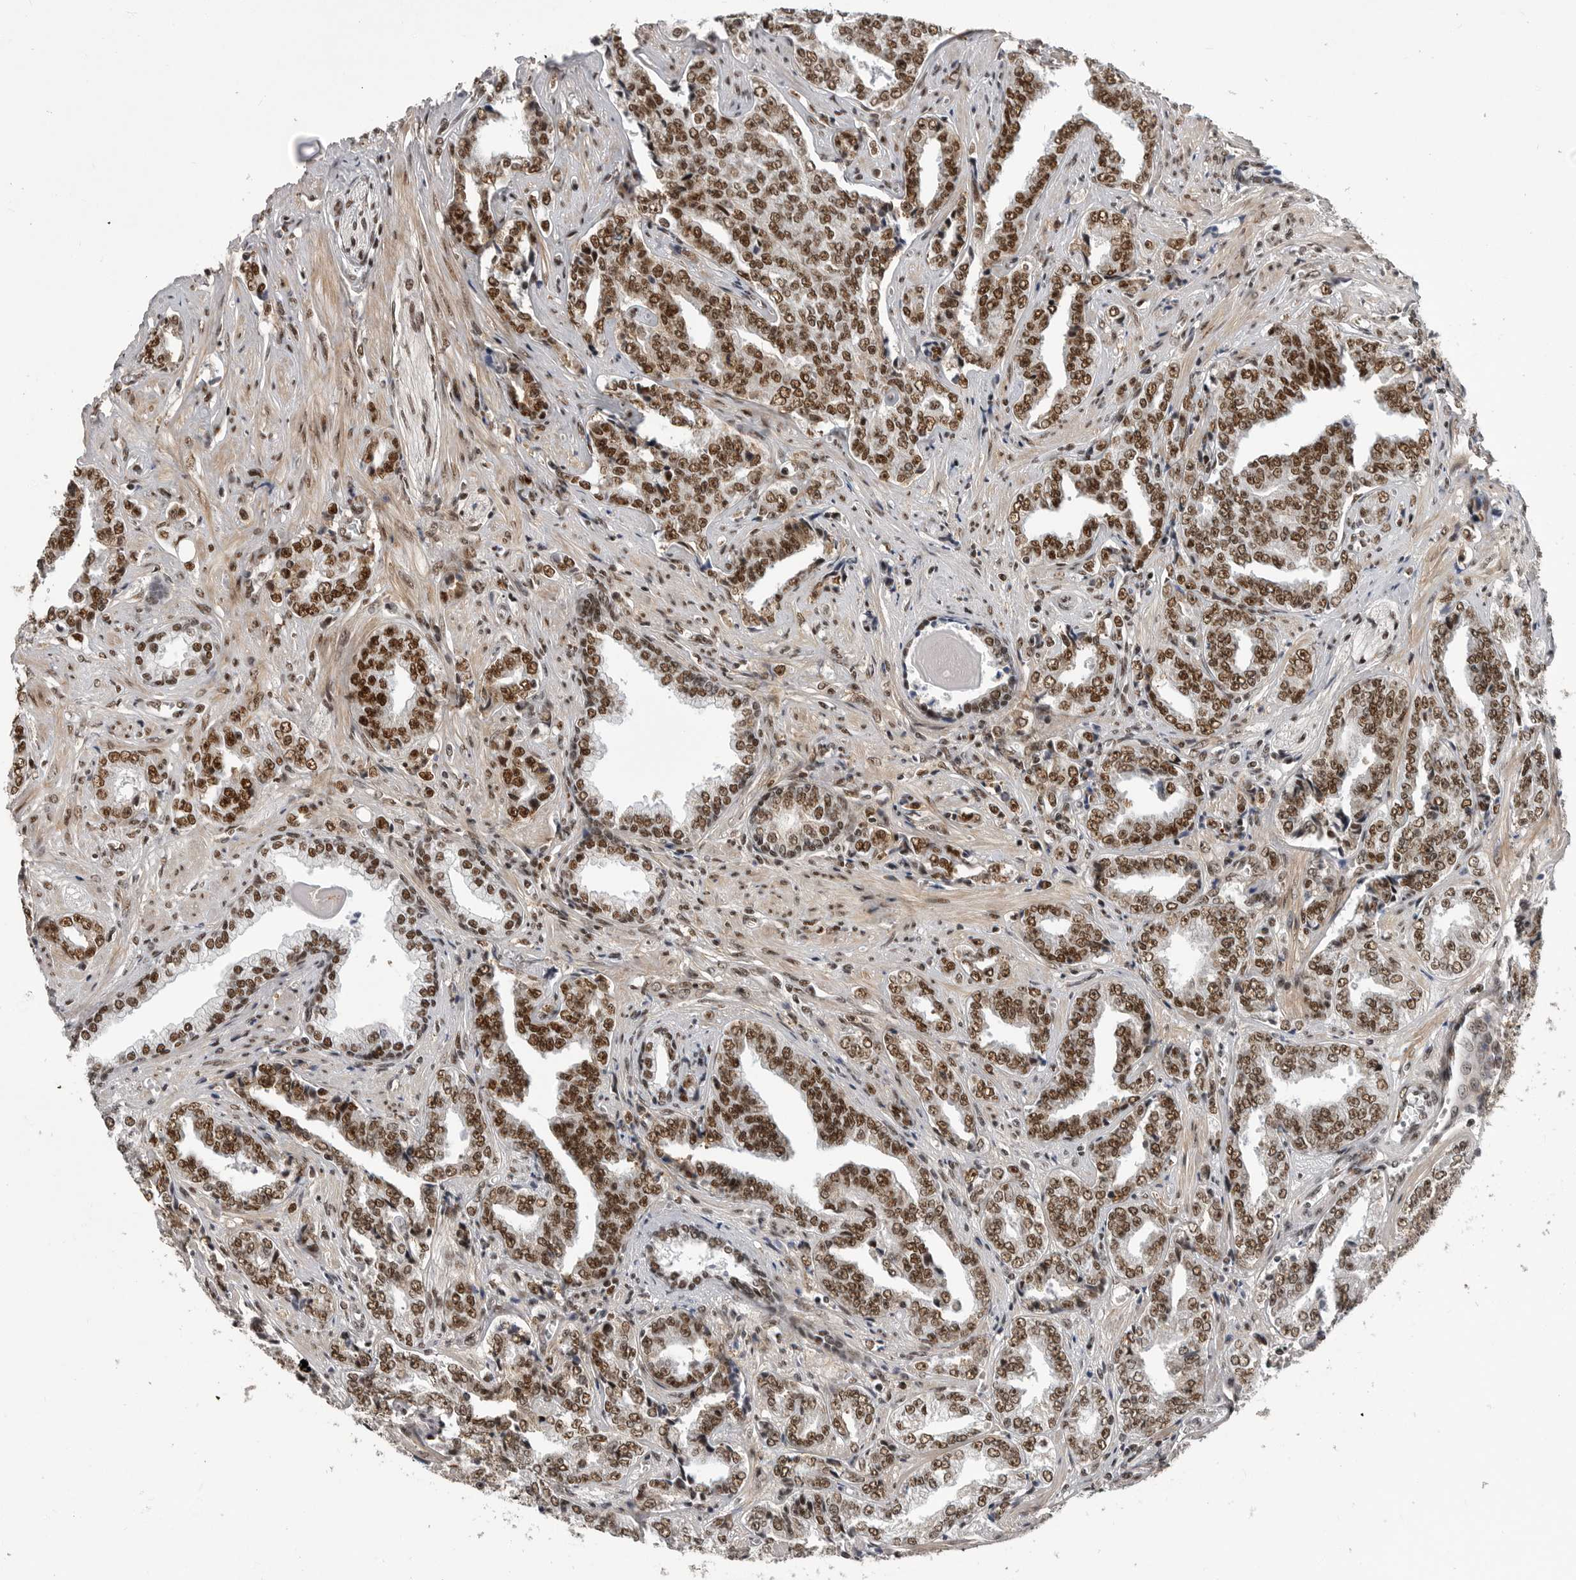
{"staining": {"intensity": "strong", "quantity": ">75%", "location": "nuclear"}, "tissue": "prostate cancer", "cell_type": "Tumor cells", "image_type": "cancer", "snomed": [{"axis": "morphology", "description": "Adenocarcinoma, High grade"}, {"axis": "topography", "description": "Prostate"}], "caption": "Tumor cells demonstrate strong nuclear positivity in approximately >75% of cells in adenocarcinoma (high-grade) (prostate).", "gene": "PPP1R8", "patient": {"sex": "male", "age": 71}}